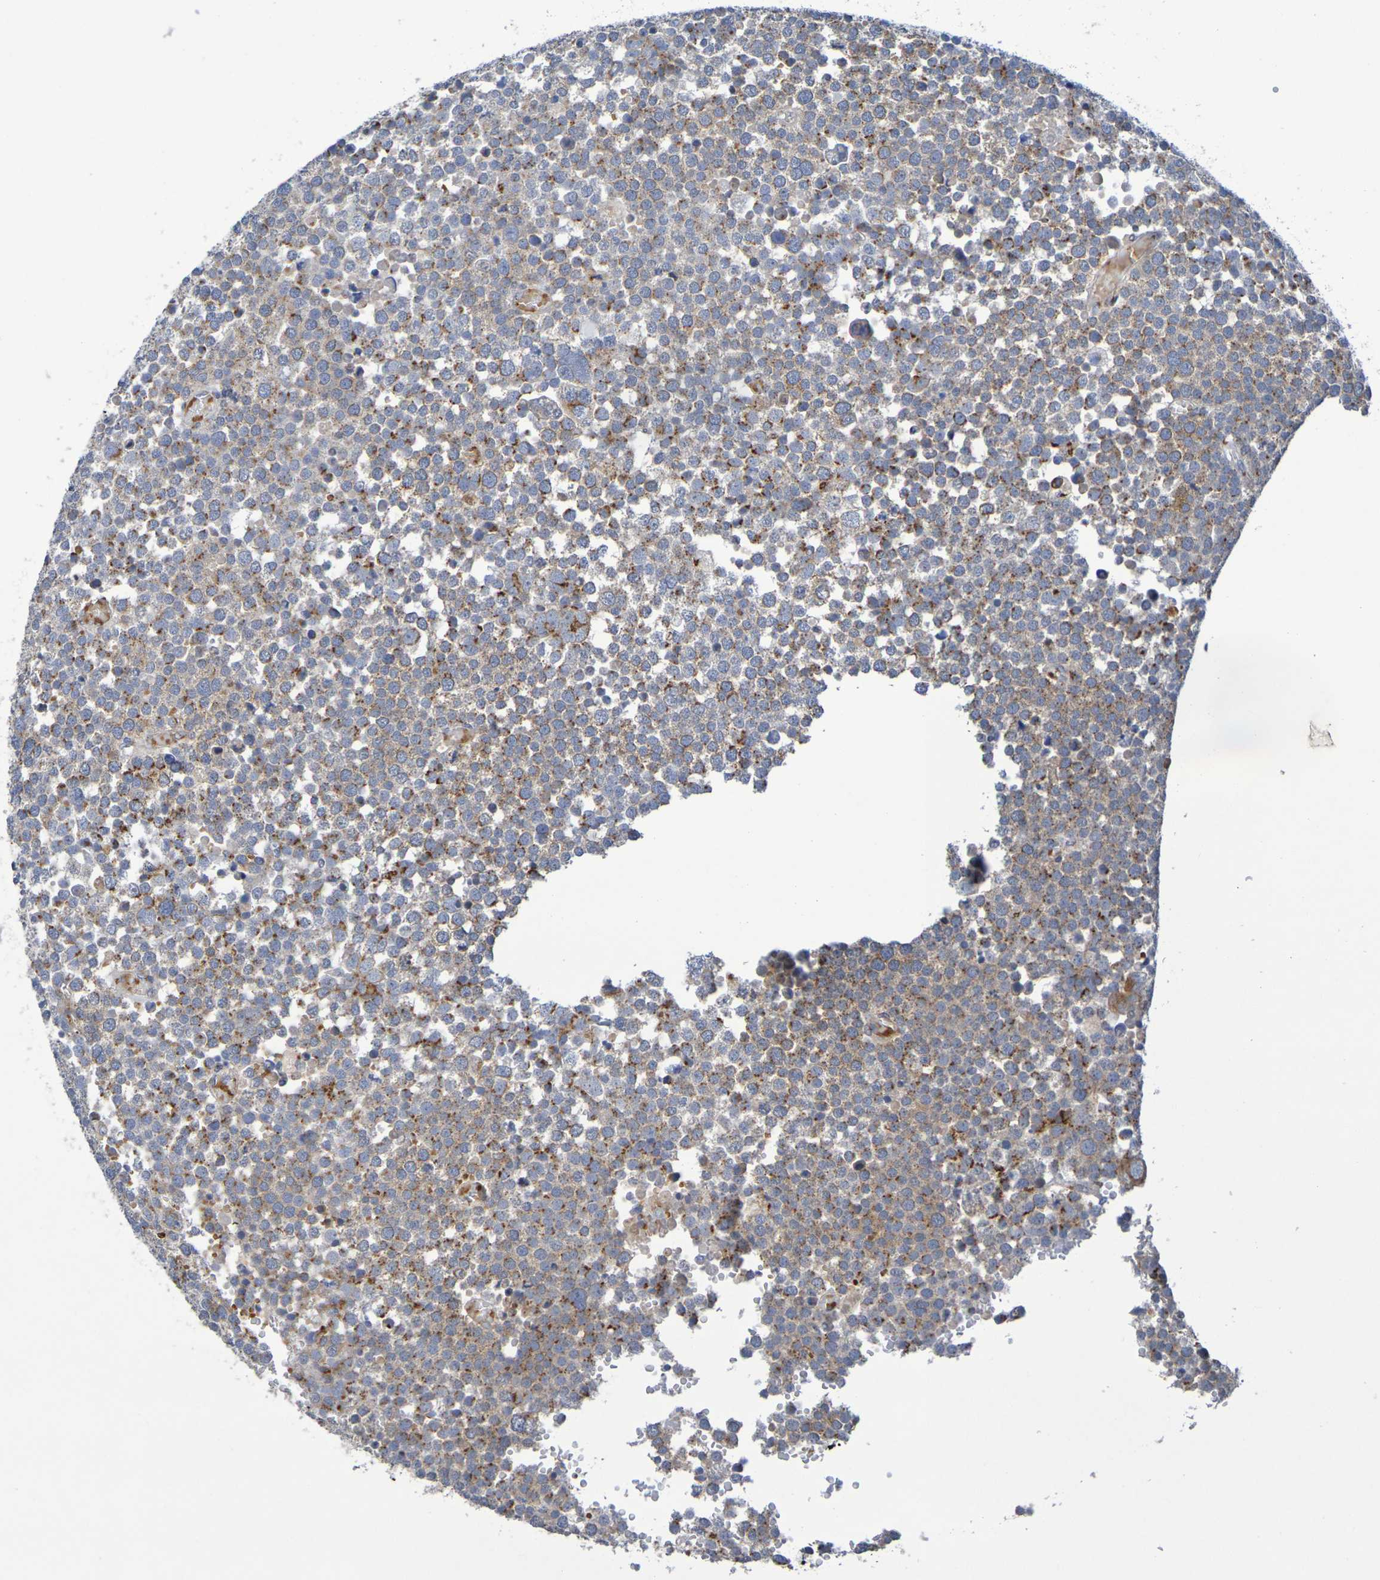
{"staining": {"intensity": "moderate", "quantity": "25%-75%", "location": "cytoplasmic/membranous"}, "tissue": "testis cancer", "cell_type": "Tumor cells", "image_type": "cancer", "snomed": [{"axis": "morphology", "description": "Seminoma, NOS"}, {"axis": "topography", "description": "Testis"}], "caption": "High-power microscopy captured an immunohistochemistry (IHC) photomicrograph of seminoma (testis), revealing moderate cytoplasmic/membranous staining in approximately 25%-75% of tumor cells.", "gene": "DCP2", "patient": {"sex": "male", "age": 71}}